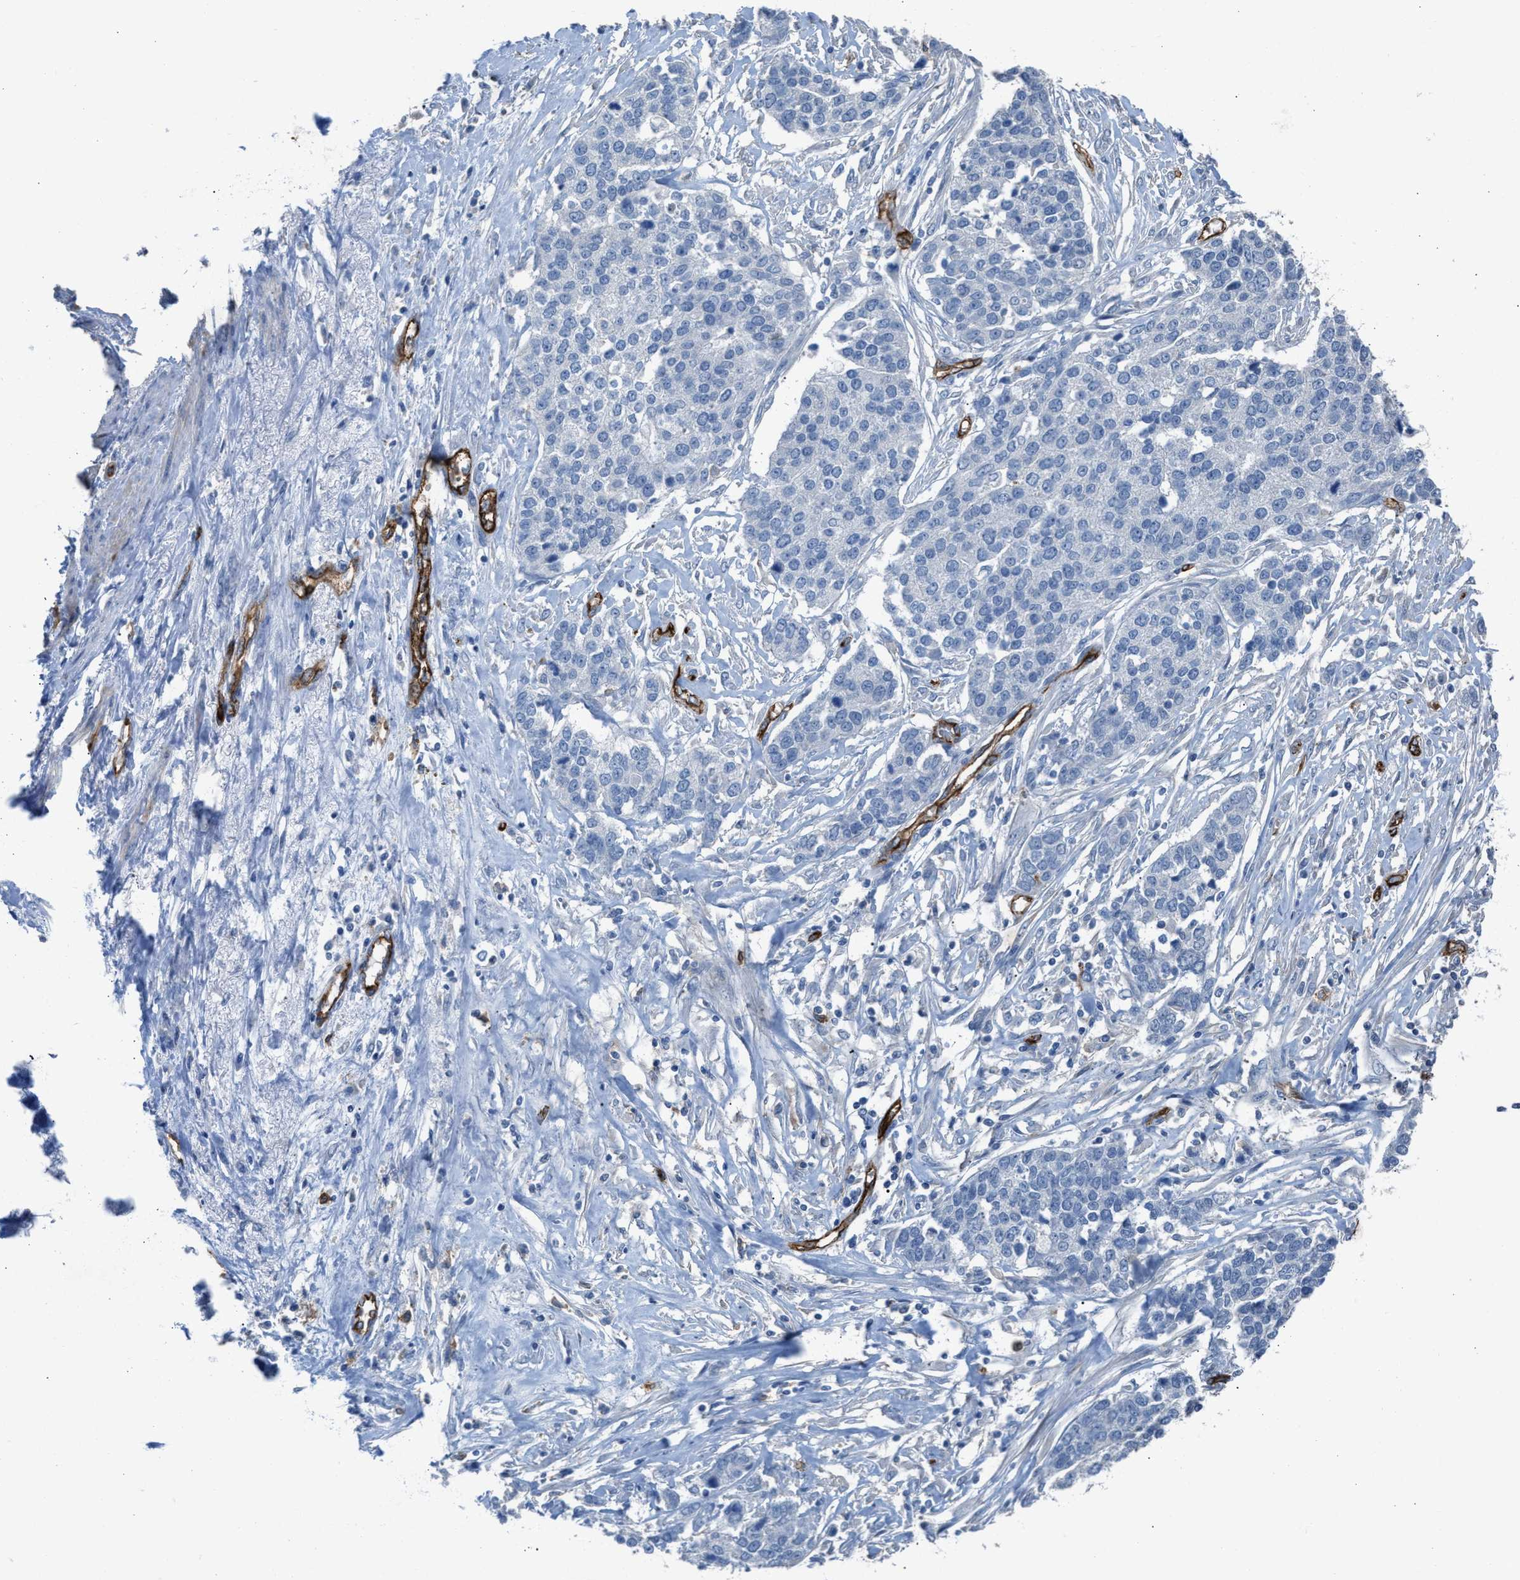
{"staining": {"intensity": "negative", "quantity": "none", "location": "none"}, "tissue": "ovarian cancer", "cell_type": "Tumor cells", "image_type": "cancer", "snomed": [{"axis": "morphology", "description": "Cystadenocarcinoma, serous, NOS"}, {"axis": "topography", "description": "Ovary"}], "caption": "Tumor cells show no significant protein staining in serous cystadenocarcinoma (ovarian).", "gene": "DYSF", "patient": {"sex": "female", "age": 44}}